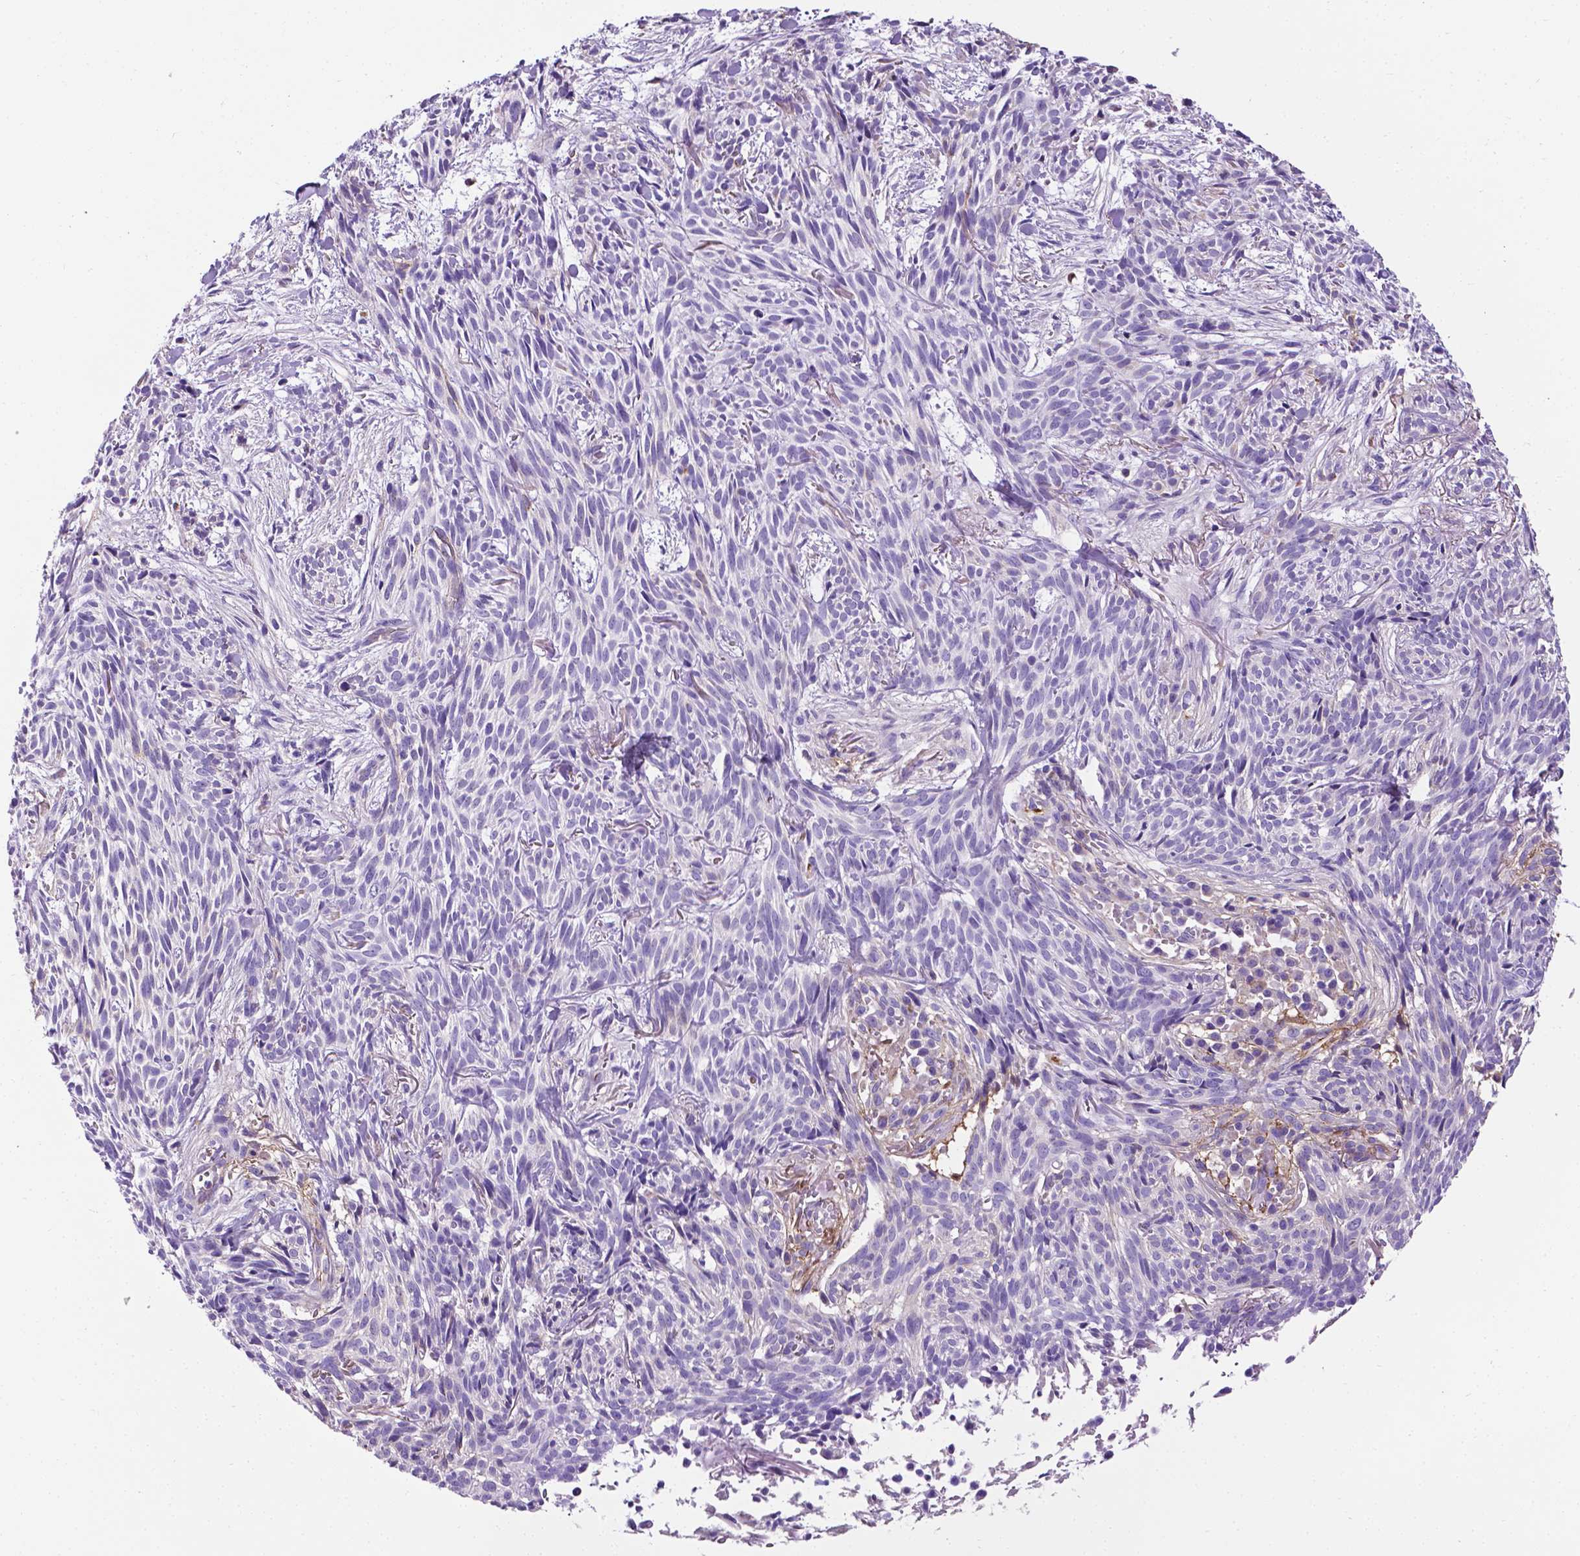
{"staining": {"intensity": "negative", "quantity": "none", "location": "none"}, "tissue": "skin cancer", "cell_type": "Tumor cells", "image_type": "cancer", "snomed": [{"axis": "morphology", "description": "Basal cell carcinoma"}, {"axis": "topography", "description": "Skin"}], "caption": "Immunohistochemistry photomicrograph of human skin cancer (basal cell carcinoma) stained for a protein (brown), which shows no expression in tumor cells.", "gene": "APOE", "patient": {"sex": "male", "age": 71}}